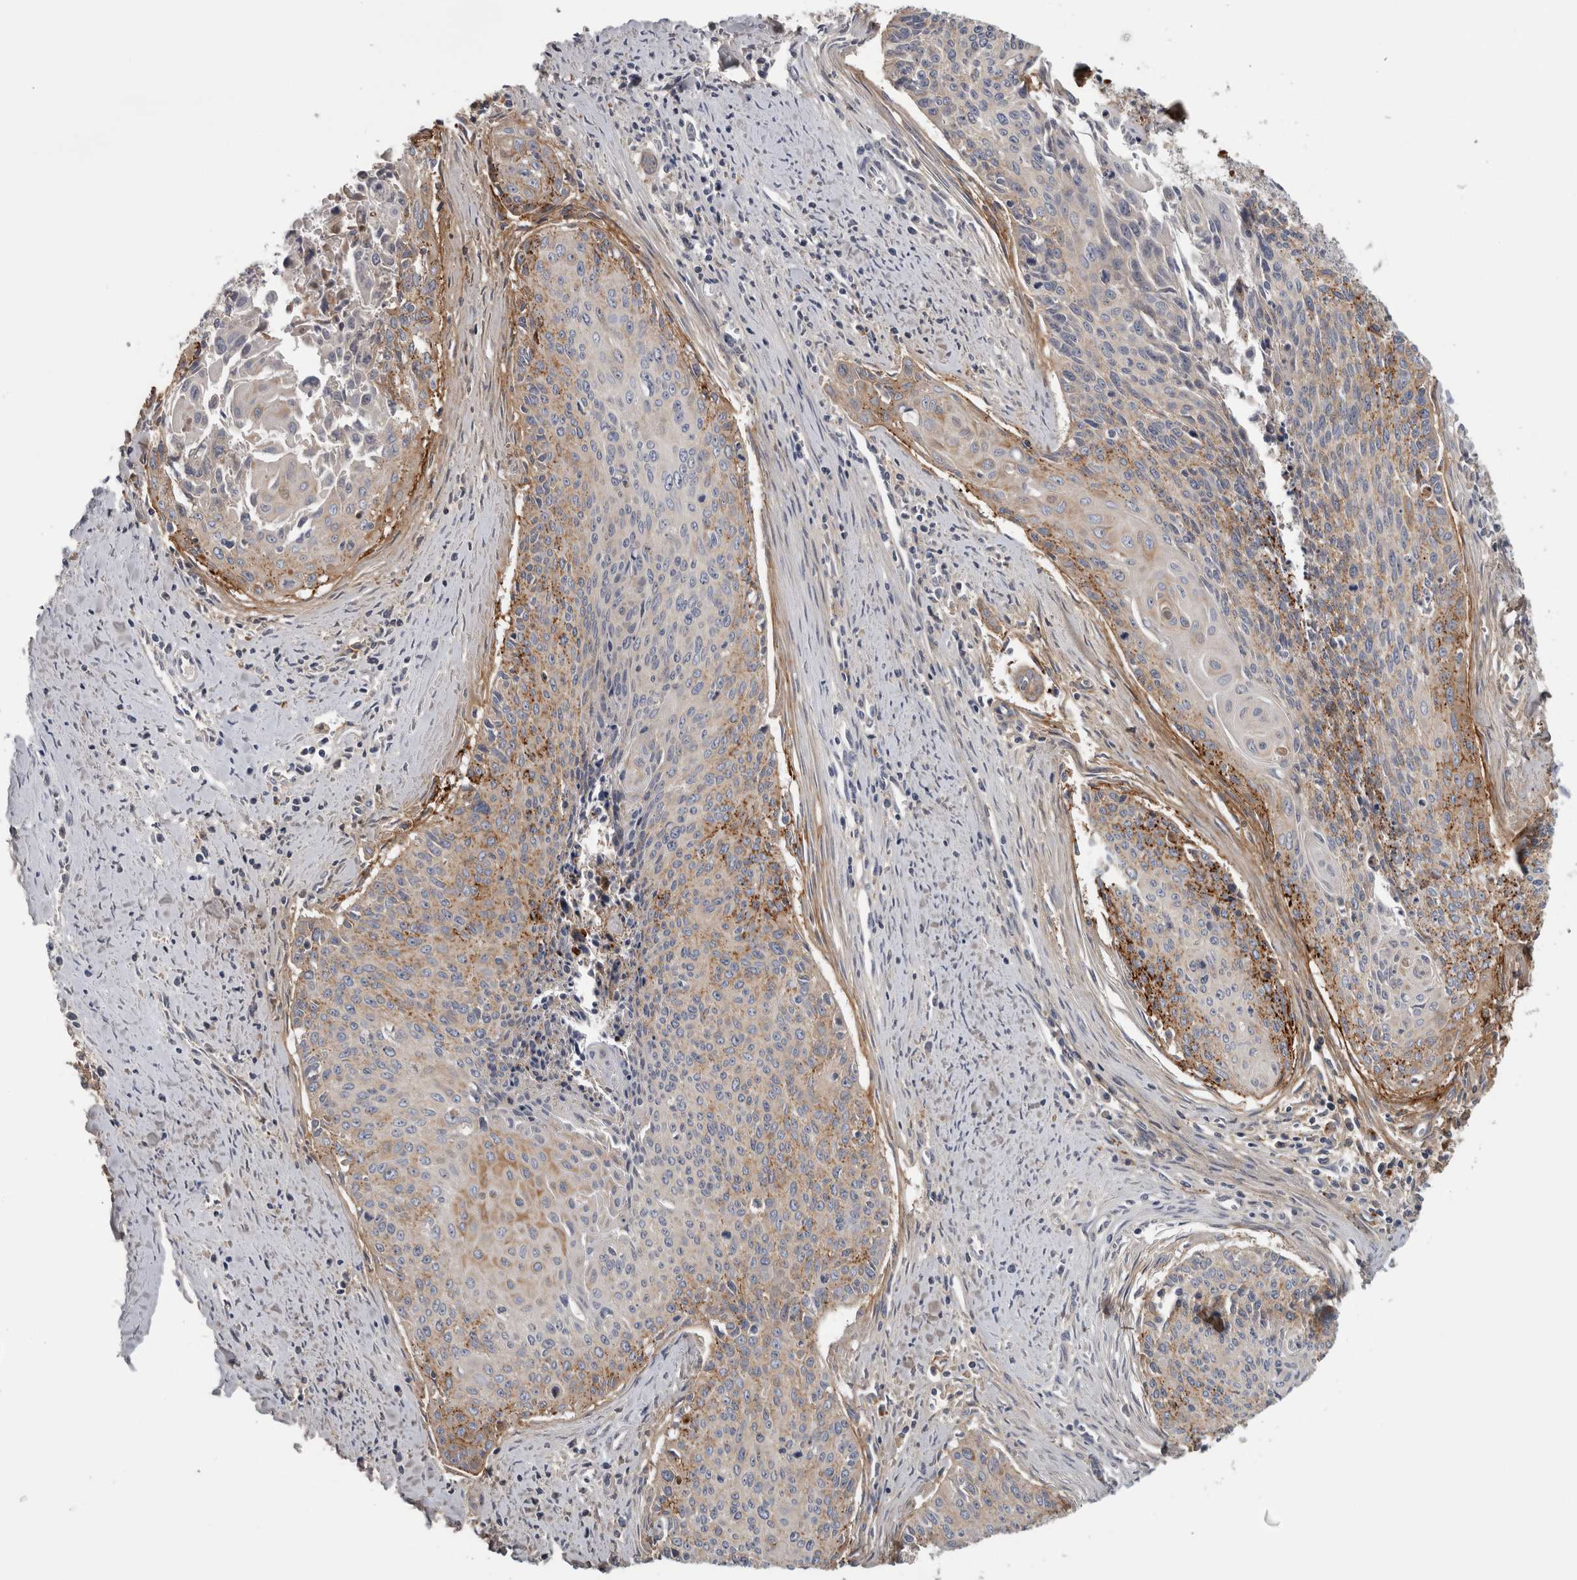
{"staining": {"intensity": "moderate", "quantity": "25%-75%", "location": "cytoplasmic/membranous"}, "tissue": "cervical cancer", "cell_type": "Tumor cells", "image_type": "cancer", "snomed": [{"axis": "morphology", "description": "Squamous cell carcinoma, NOS"}, {"axis": "topography", "description": "Cervix"}], "caption": "The immunohistochemical stain shows moderate cytoplasmic/membranous staining in tumor cells of squamous cell carcinoma (cervical) tissue.", "gene": "ATXN2", "patient": {"sex": "female", "age": 55}}